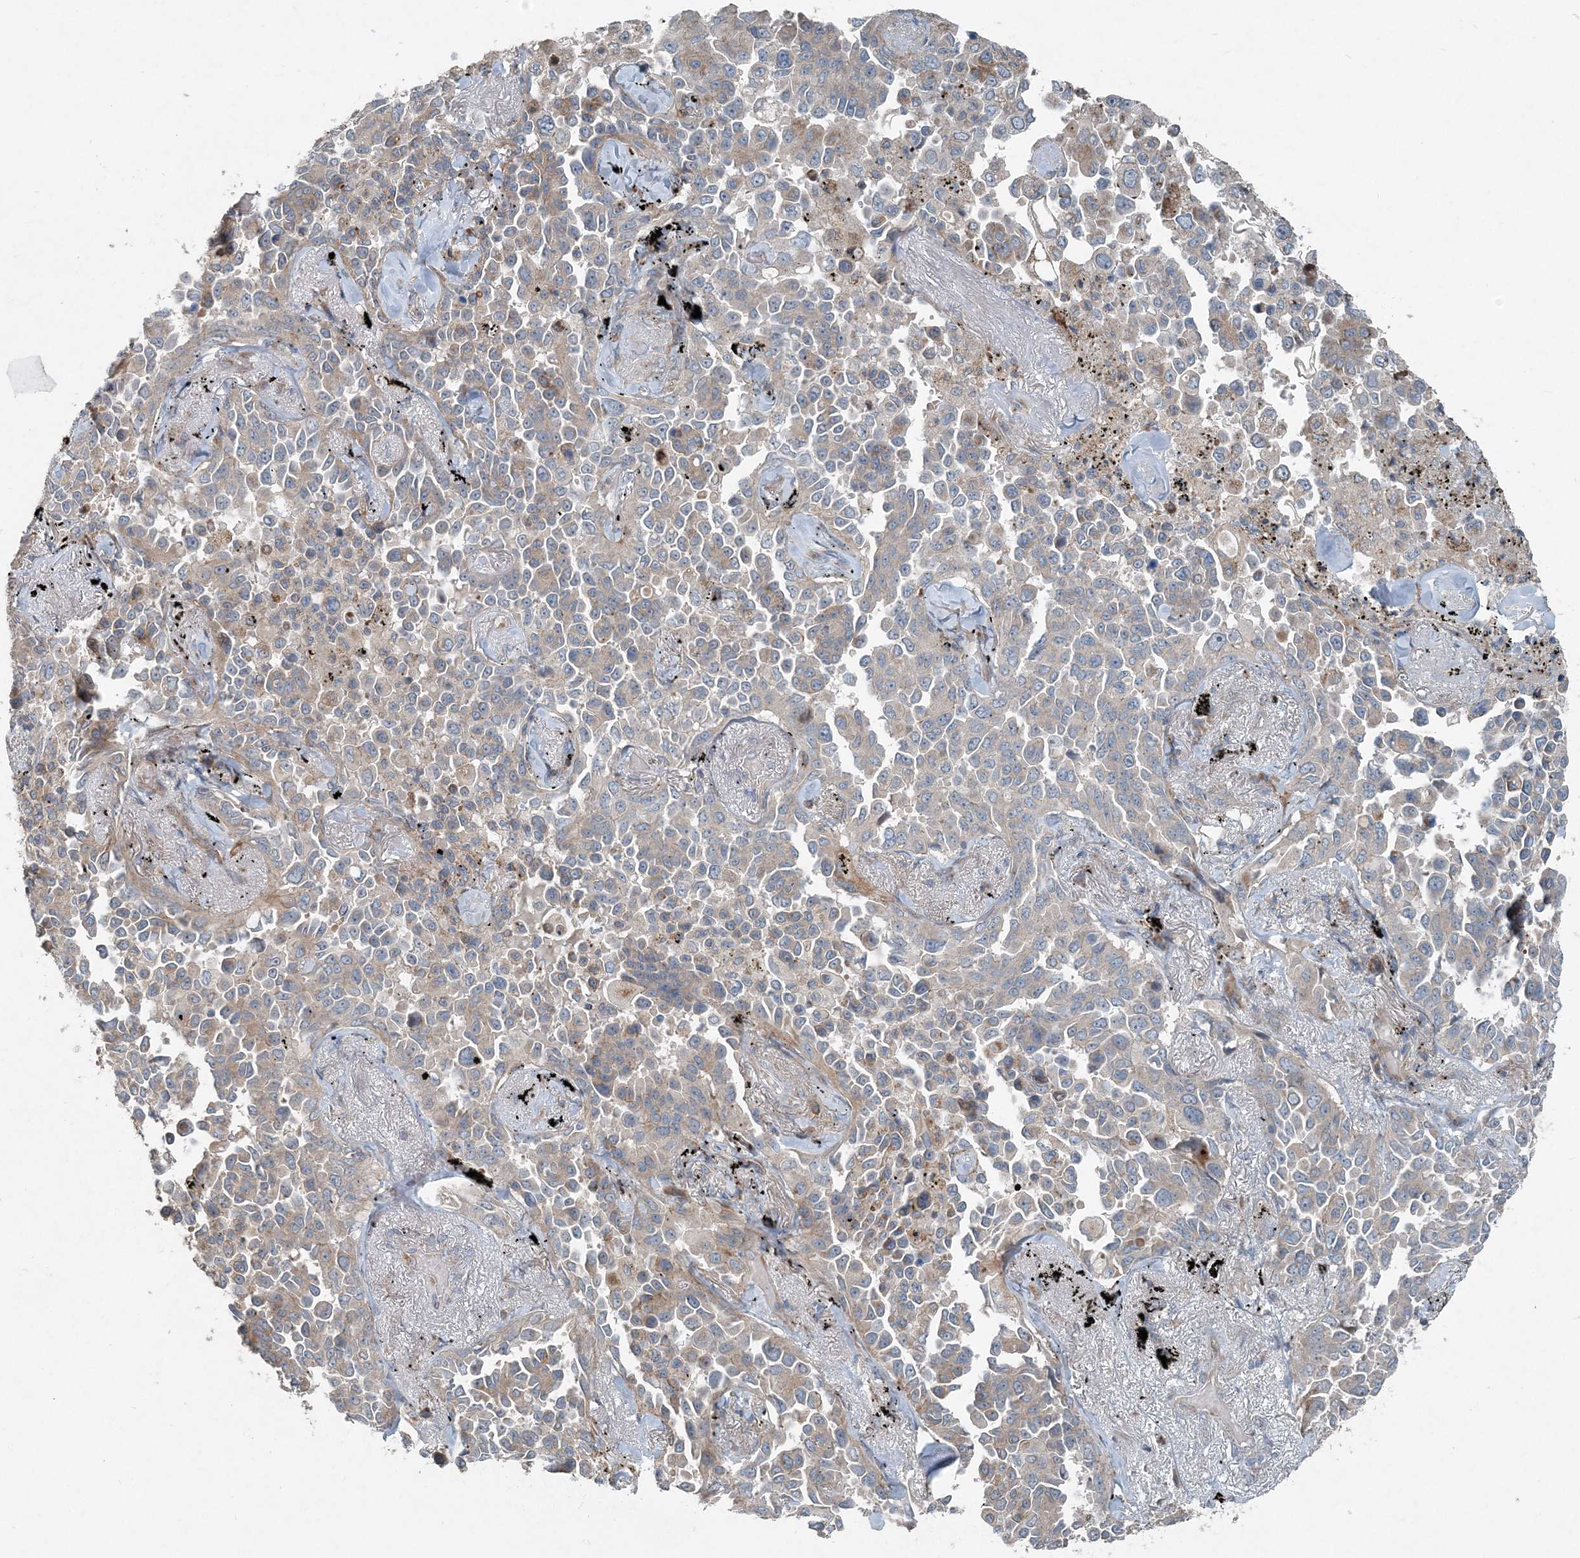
{"staining": {"intensity": "weak", "quantity": "25%-75%", "location": "cytoplasmic/membranous"}, "tissue": "lung cancer", "cell_type": "Tumor cells", "image_type": "cancer", "snomed": [{"axis": "morphology", "description": "Adenocarcinoma, NOS"}, {"axis": "topography", "description": "Lung"}], "caption": "This photomicrograph displays IHC staining of human lung cancer (adenocarcinoma), with low weak cytoplasmic/membranous expression in about 25%-75% of tumor cells.", "gene": "INTU", "patient": {"sex": "female", "age": 67}}